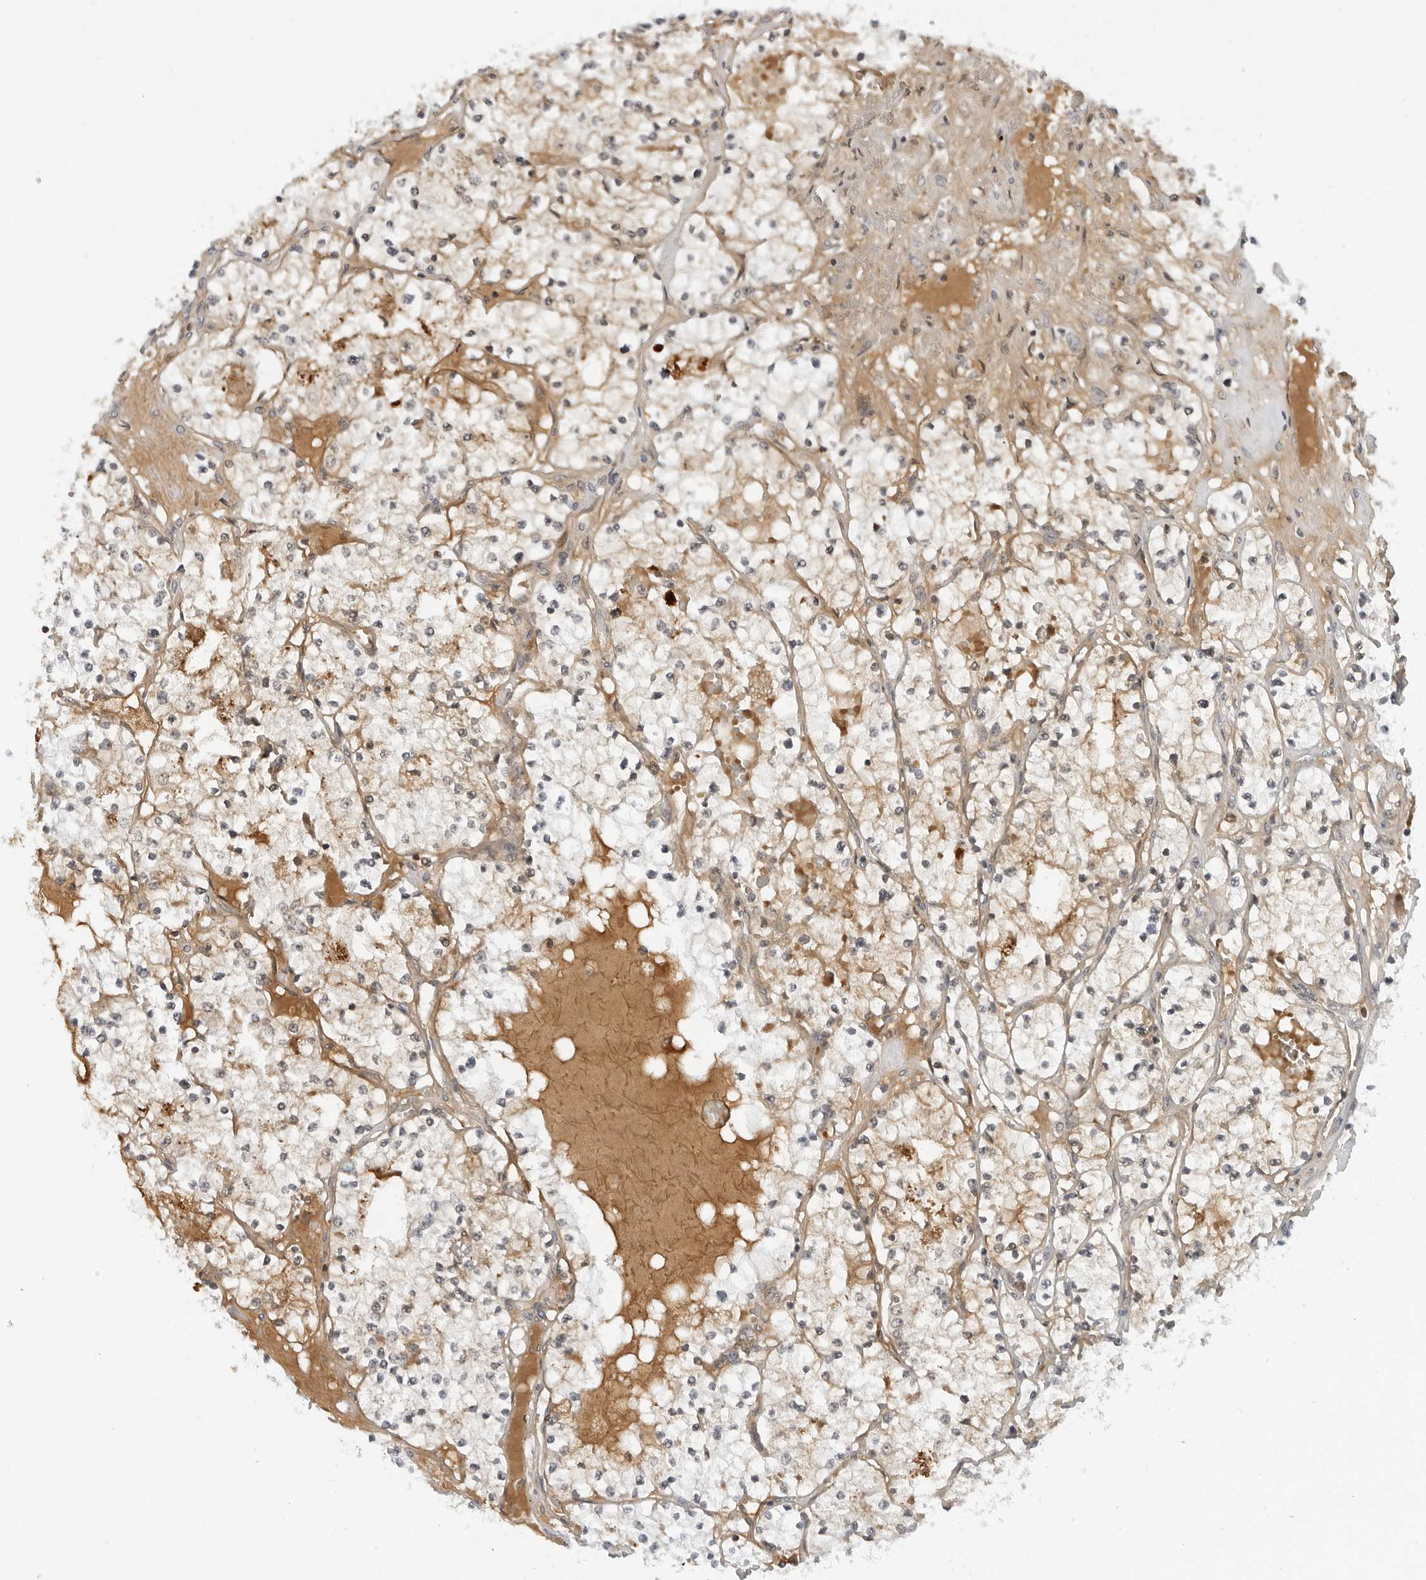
{"staining": {"intensity": "moderate", "quantity": "<25%", "location": "cytoplasmic/membranous"}, "tissue": "renal cancer", "cell_type": "Tumor cells", "image_type": "cancer", "snomed": [{"axis": "morphology", "description": "Normal tissue, NOS"}, {"axis": "morphology", "description": "Adenocarcinoma, NOS"}, {"axis": "topography", "description": "Kidney"}], "caption": "IHC image of adenocarcinoma (renal) stained for a protein (brown), which reveals low levels of moderate cytoplasmic/membranous staining in approximately <25% of tumor cells.", "gene": "SUGCT", "patient": {"sex": "male", "age": 68}}